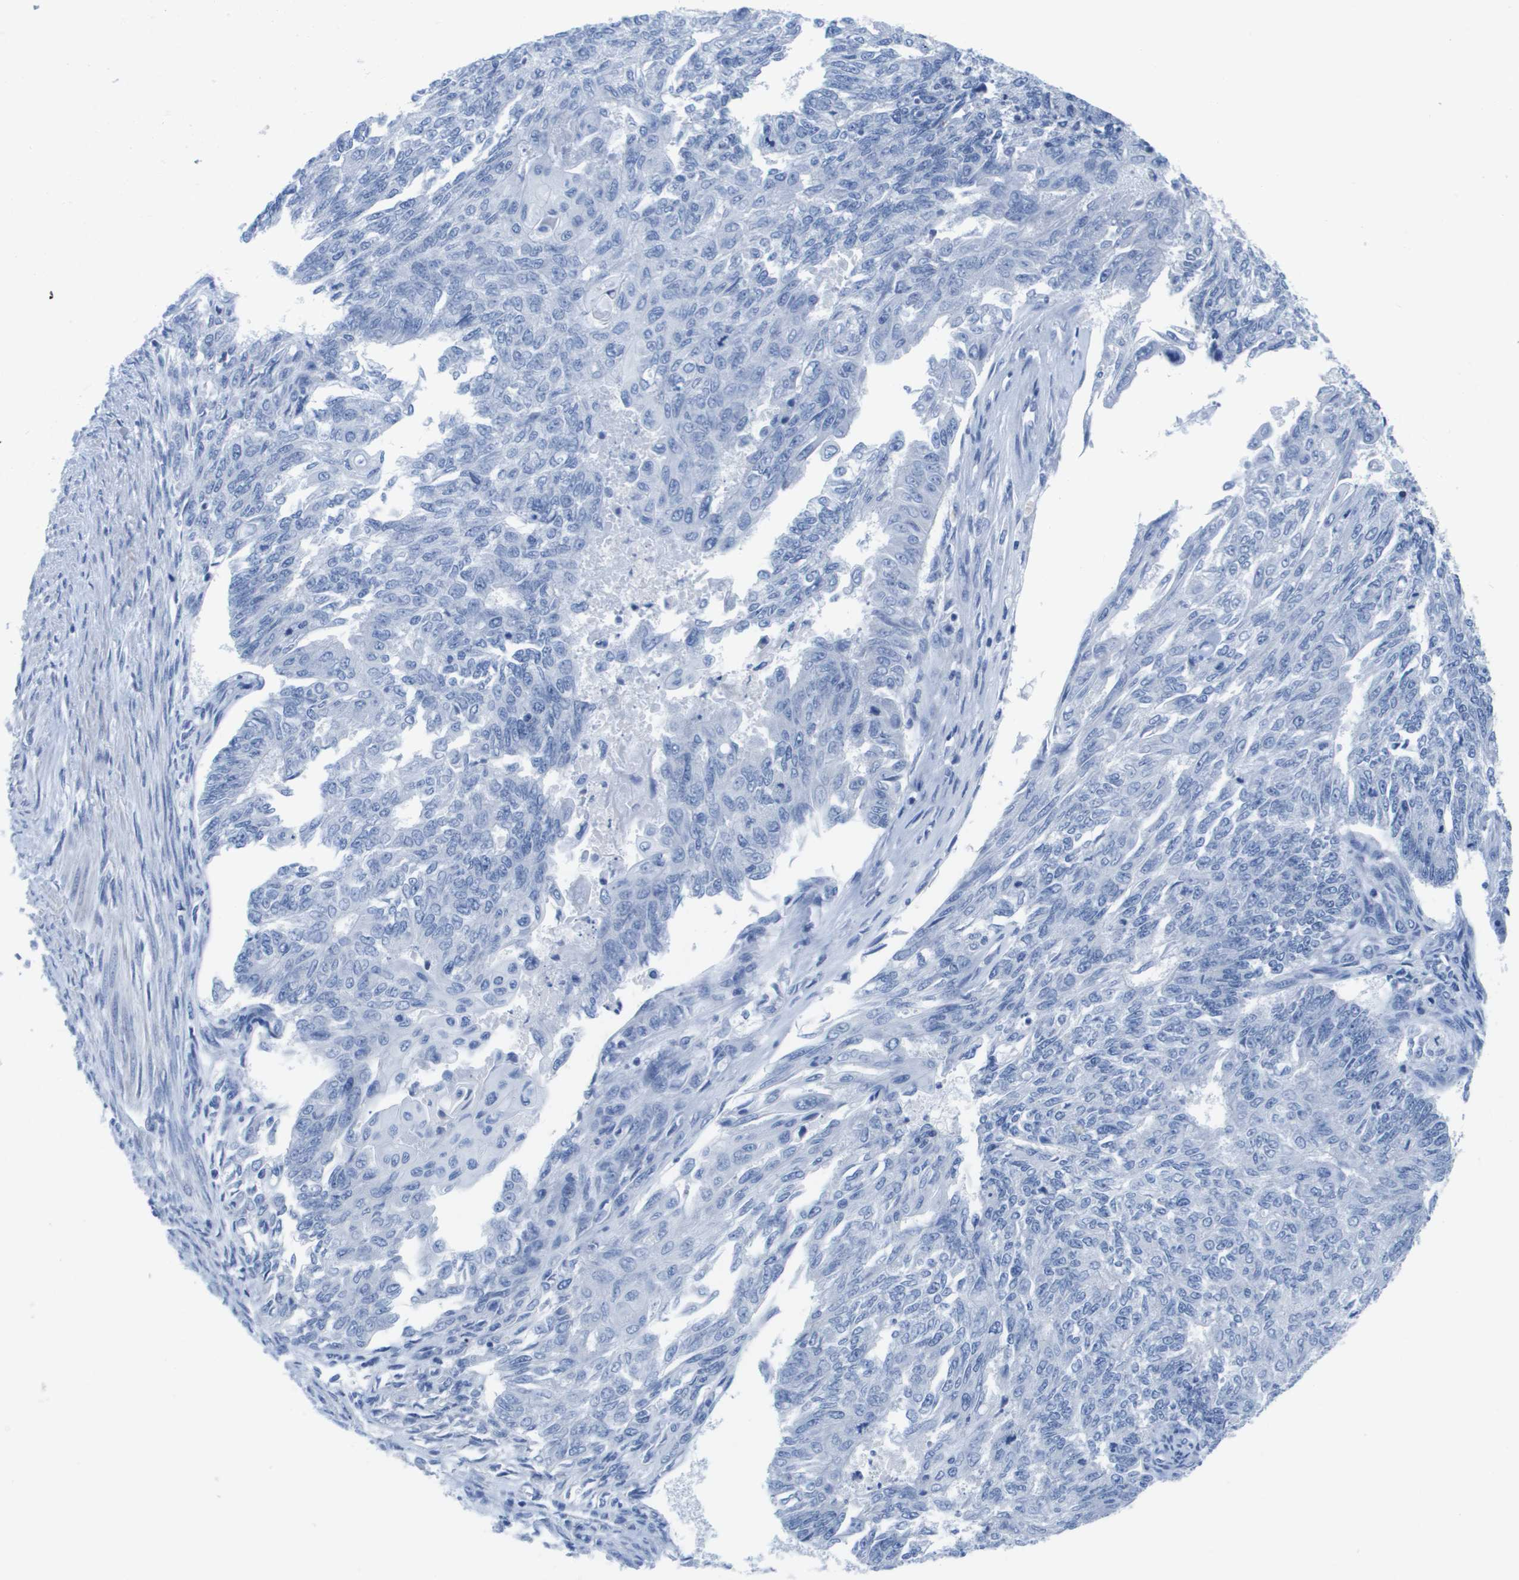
{"staining": {"intensity": "negative", "quantity": "none", "location": "none"}, "tissue": "endometrial cancer", "cell_type": "Tumor cells", "image_type": "cancer", "snomed": [{"axis": "morphology", "description": "Adenocarcinoma, NOS"}, {"axis": "topography", "description": "Endometrium"}], "caption": "The immunohistochemistry (IHC) image has no significant positivity in tumor cells of adenocarcinoma (endometrial) tissue.", "gene": "APOA1", "patient": {"sex": "female", "age": 32}}